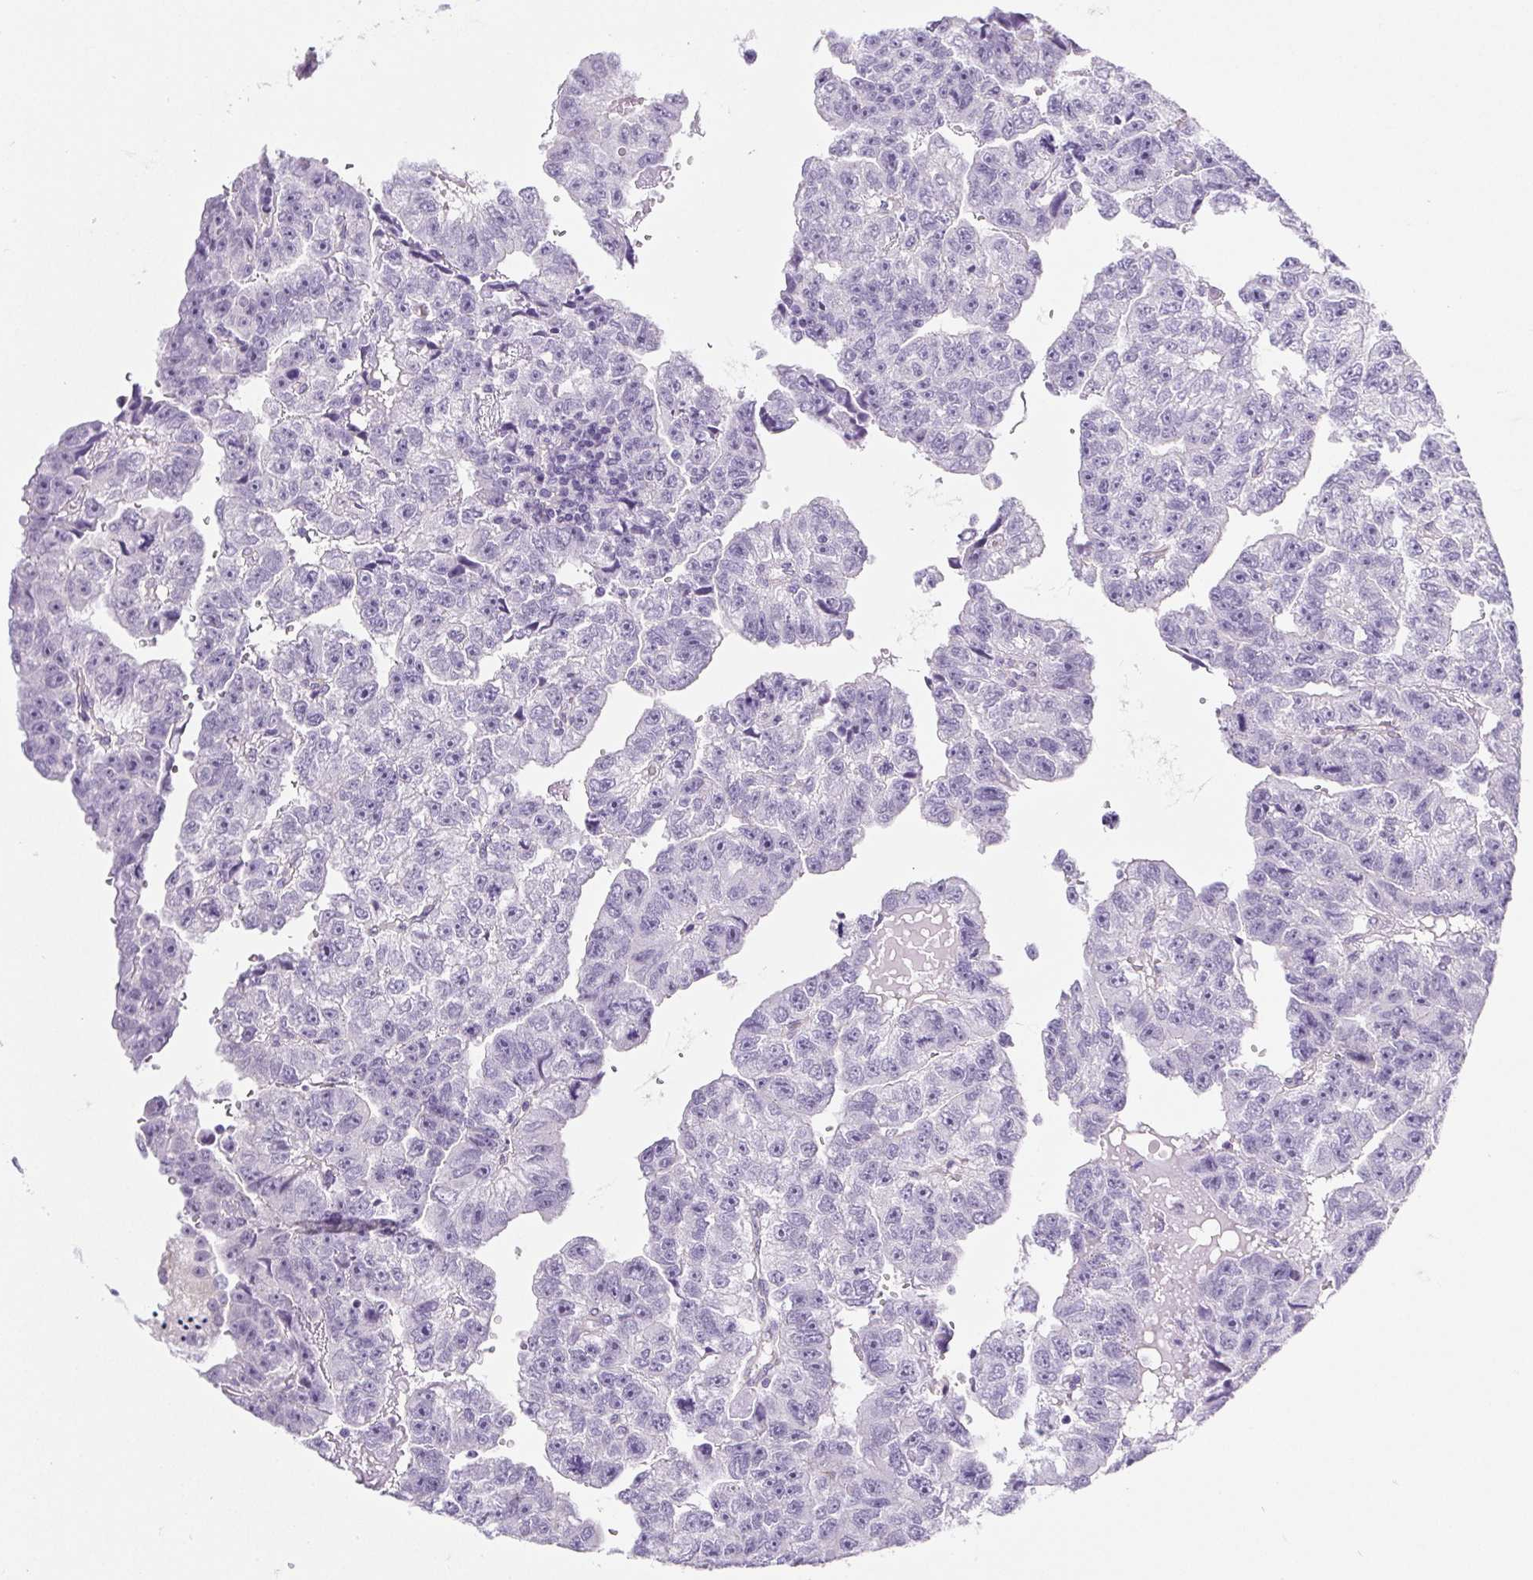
{"staining": {"intensity": "negative", "quantity": "none", "location": "none"}, "tissue": "testis cancer", "cell_type": "Tumor cells", "image_type": "cancer", "snomed": [{"axis": "morphology", "description": "Carcinoma, Embryonal, NOS"}, {"axis": "topography", "description": "Testis"}], "caption": "This is an immunohistochemistry (IHC) image of human testis cancer. There is no staining in tumor cells.", "gene": "BCAS1", "patient": {"sex": "male", "age": 20}}